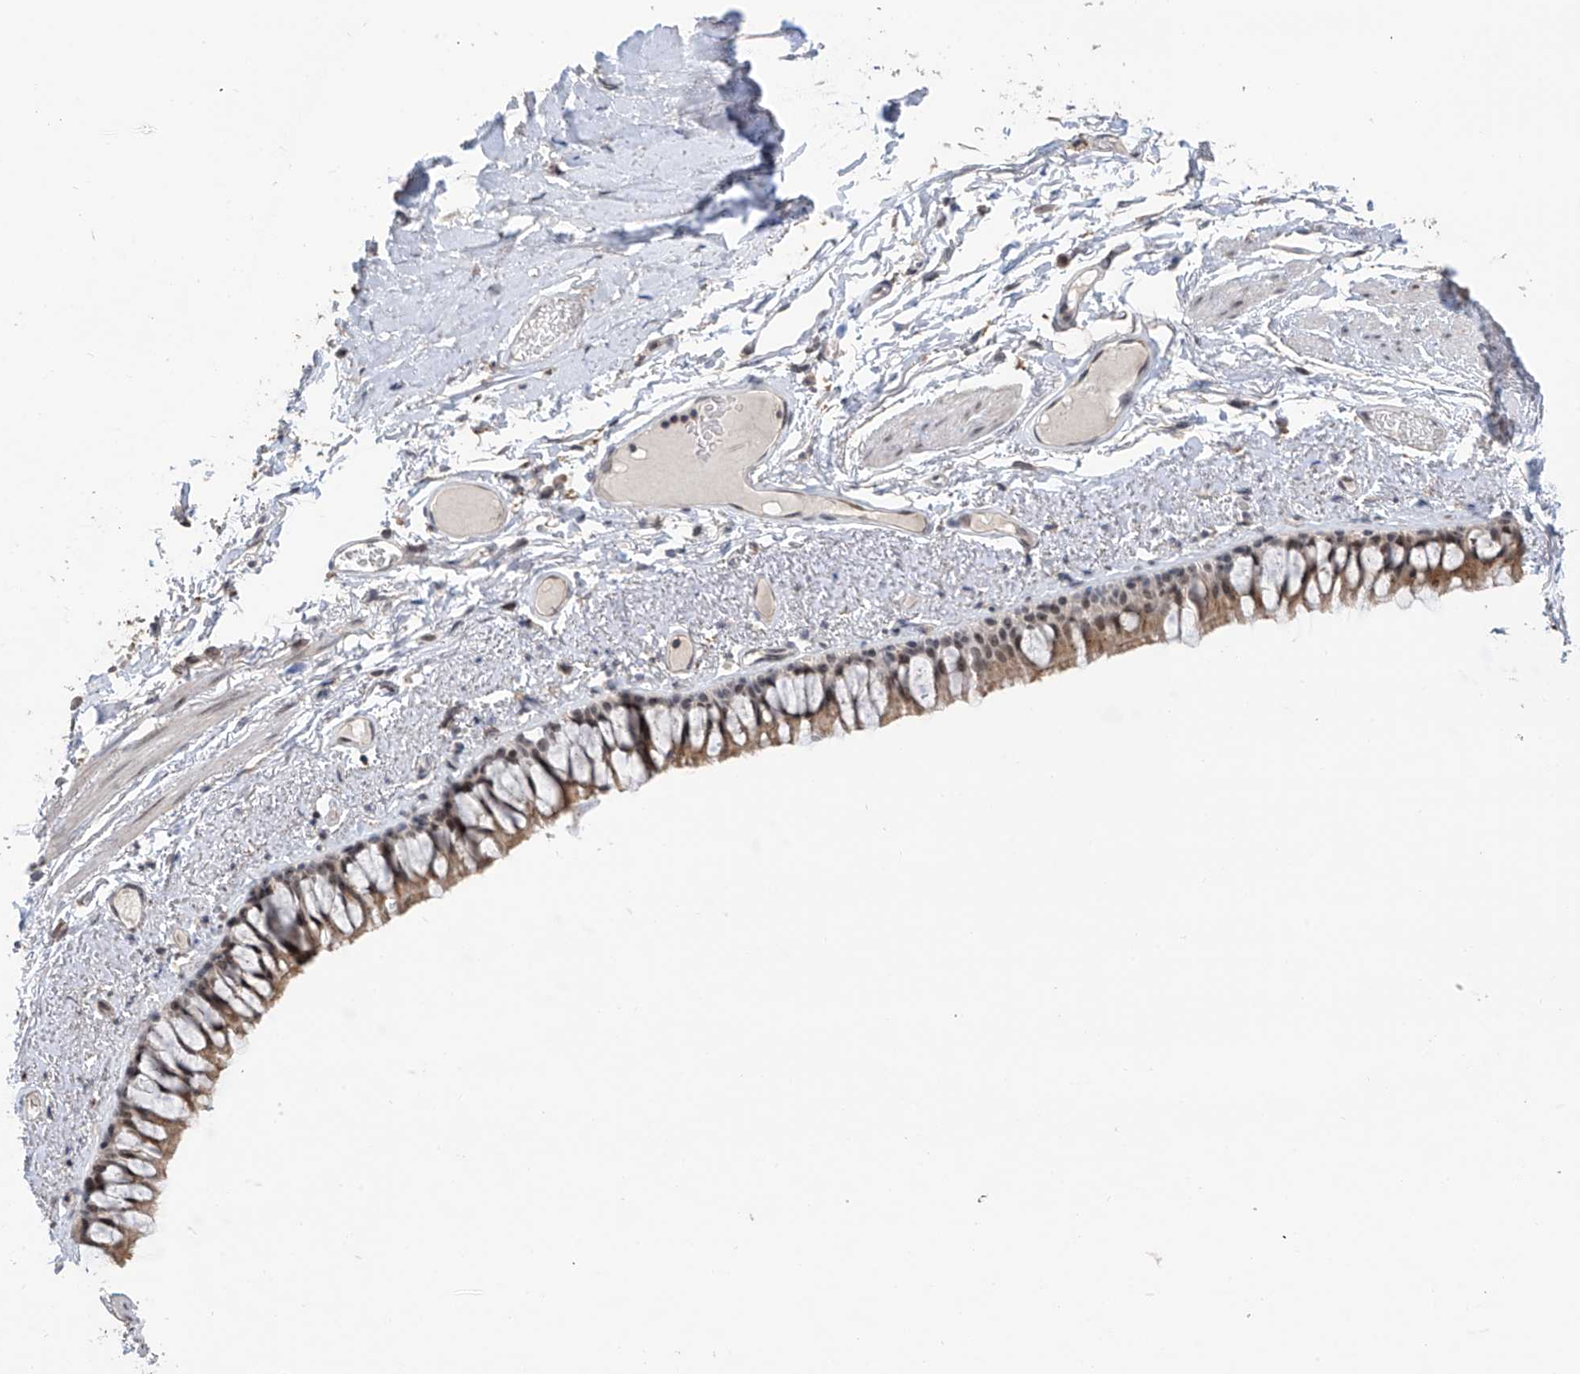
{"staining": {"intensity": "weak", "quantity": "25%-75%", "location": "cytoplasmic/membranous"}, "tissue": "bronchus", "cell_type": "Respiratory epithelial cells", "image_type": "normal", "snomed": [{"axis": "morphology", "description": "Normal tissue, NOS"}, {"axis": "topography", "description": "Cartilage tissue"}, {"axis": "topography", "description": "Bronchus"}], "caption": "DAB (3,3'-diaminobenzidine) immunohistochemical staining of benign bronchus reveals weak cytoplasmic/membranous protein expression in about 25%-75% of respiratory epithelial cells. The protein of interest is stained brown, and the nuclei are stained in blue (DAB IHC with brightfield microscopy, high magnification).", "gene": "C1orf131", "patient": {"sex": "female", "age": 73}}